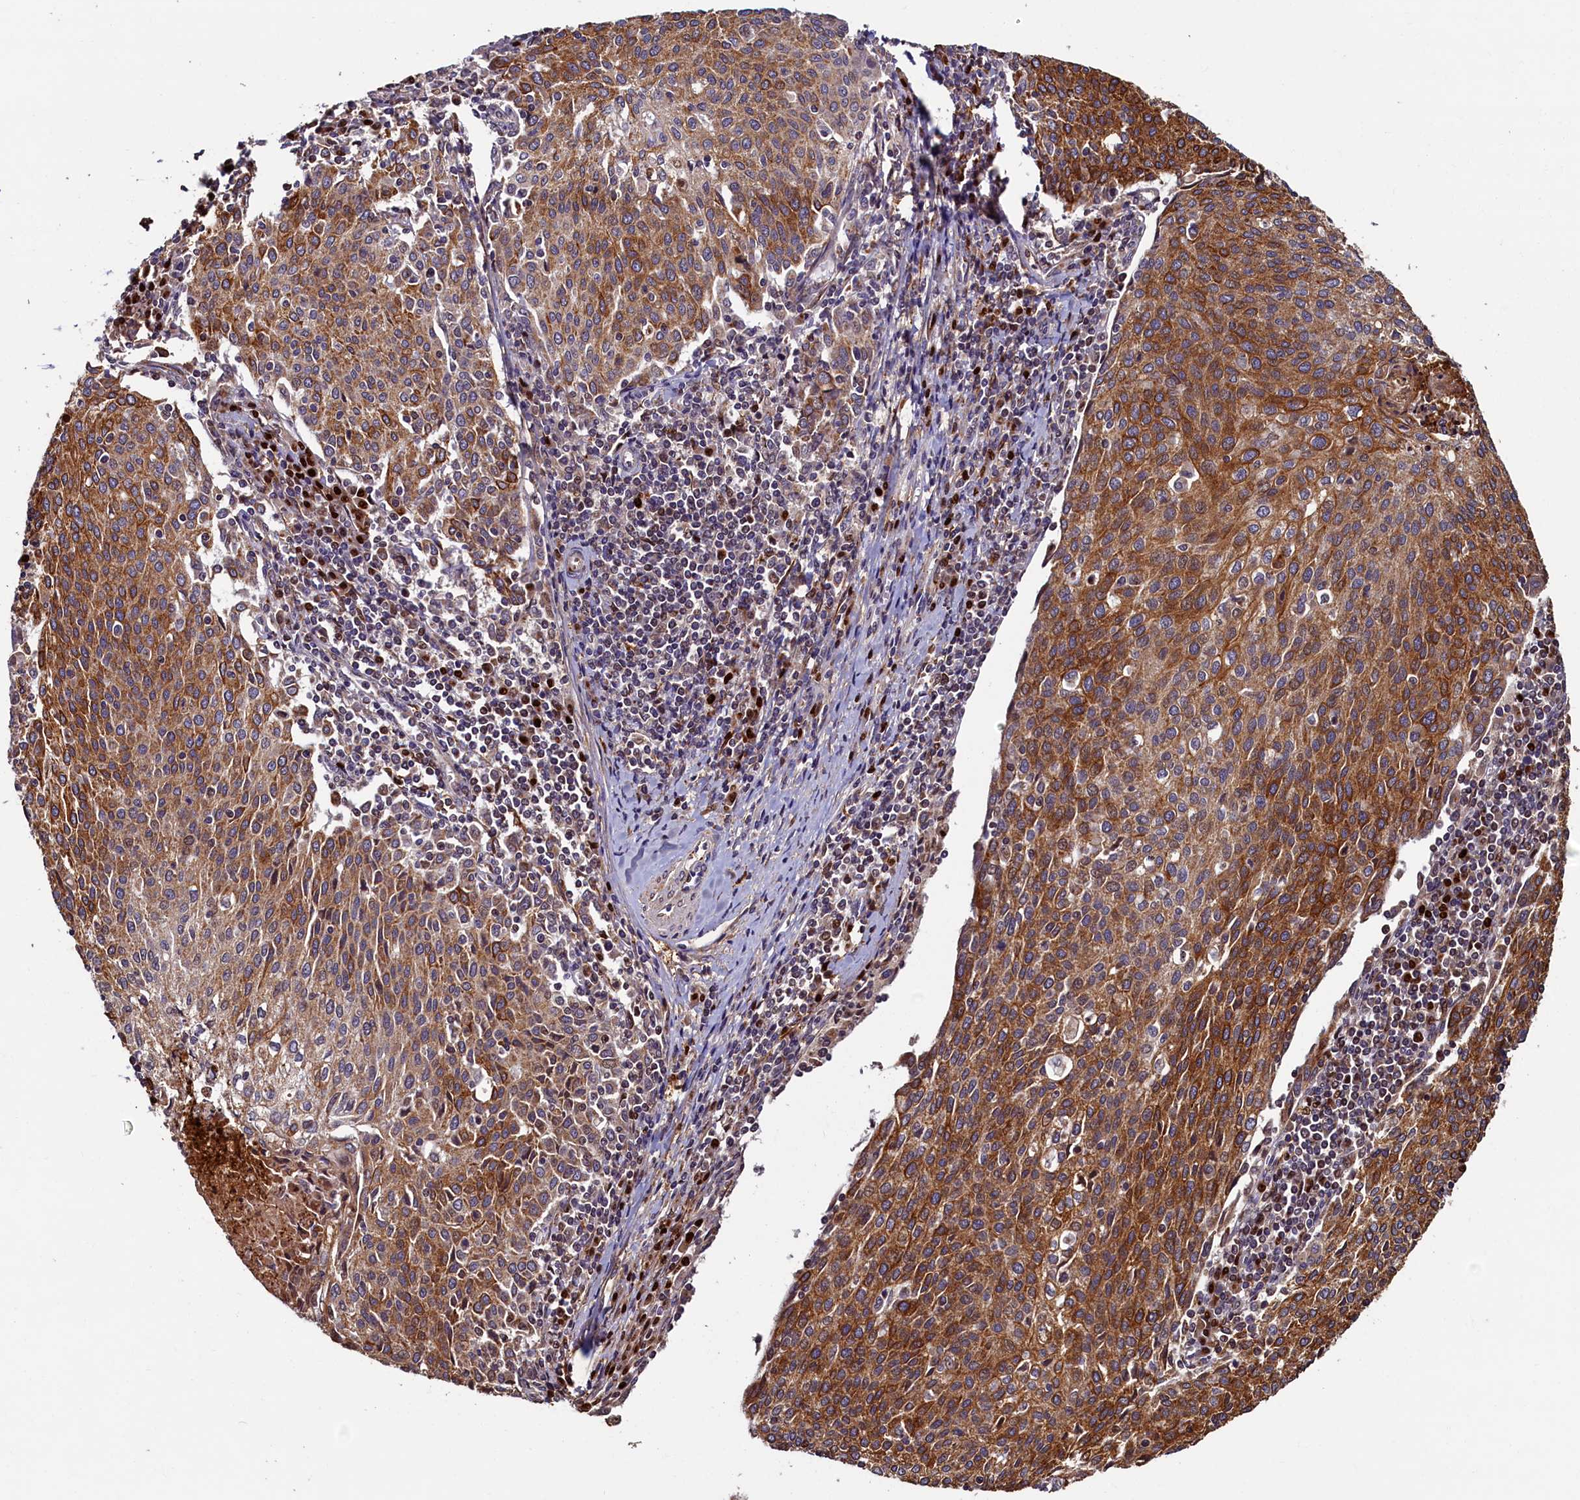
{"staining": {"intensity": "moderate", "quantity": ">75%", "location": "cytoplasmic/membranous"}, "tissue": "cervical cancer", "cell_type": "Tumor cells", "image_type": "cancer", "snomed": [{"axis": "morphology", "description": "Squamous cell carcinoma, NOS"}, {"axis": "topography", "description": "Cervix"}], "caption": "An image of cervical cancer stained for a protein demonstrates moderate cytoplasmic/membranous brown staining in tumor cells.", "gene": "NCKAP5L", "patient": {"sex": "female", "age": 46}}